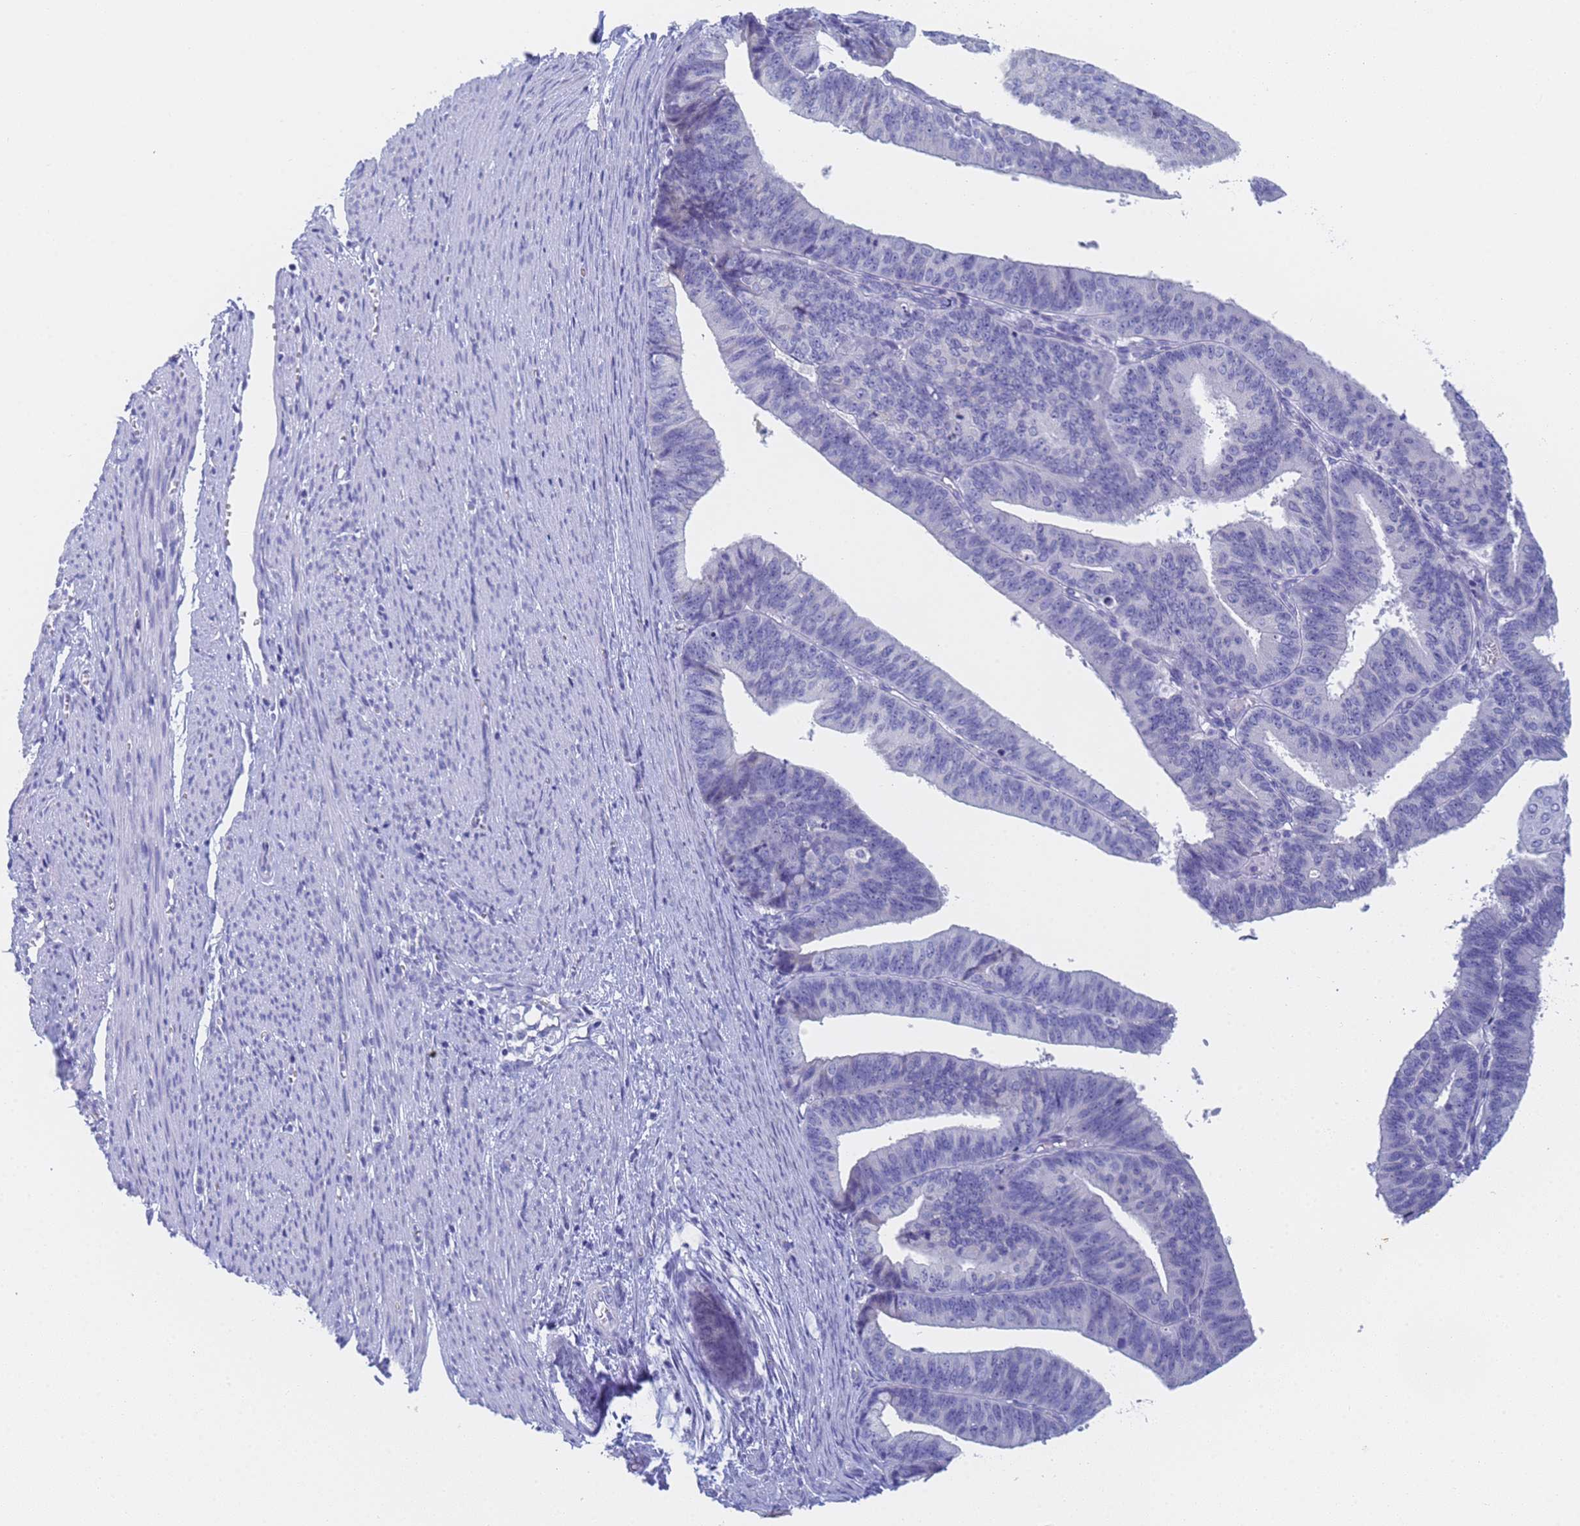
{"staining": {"intensity": "negative", "quantity": "none", "location": "none"}, "tissue": "endometrial cancer", "cell_type": "Tumor cells", "image_type": "cancer", "snomed": [{"axis": "morphology", "description": "Adenocarcinoma, NOS"}, {"axis": "topography", "description": "Endometrium"}], "caption": "This is an IHC image of endometrial adenocarcinoma. There is no staining in tumor cells.", "gene": "STATH", "patient": {"sex": "female", "age": 73}}